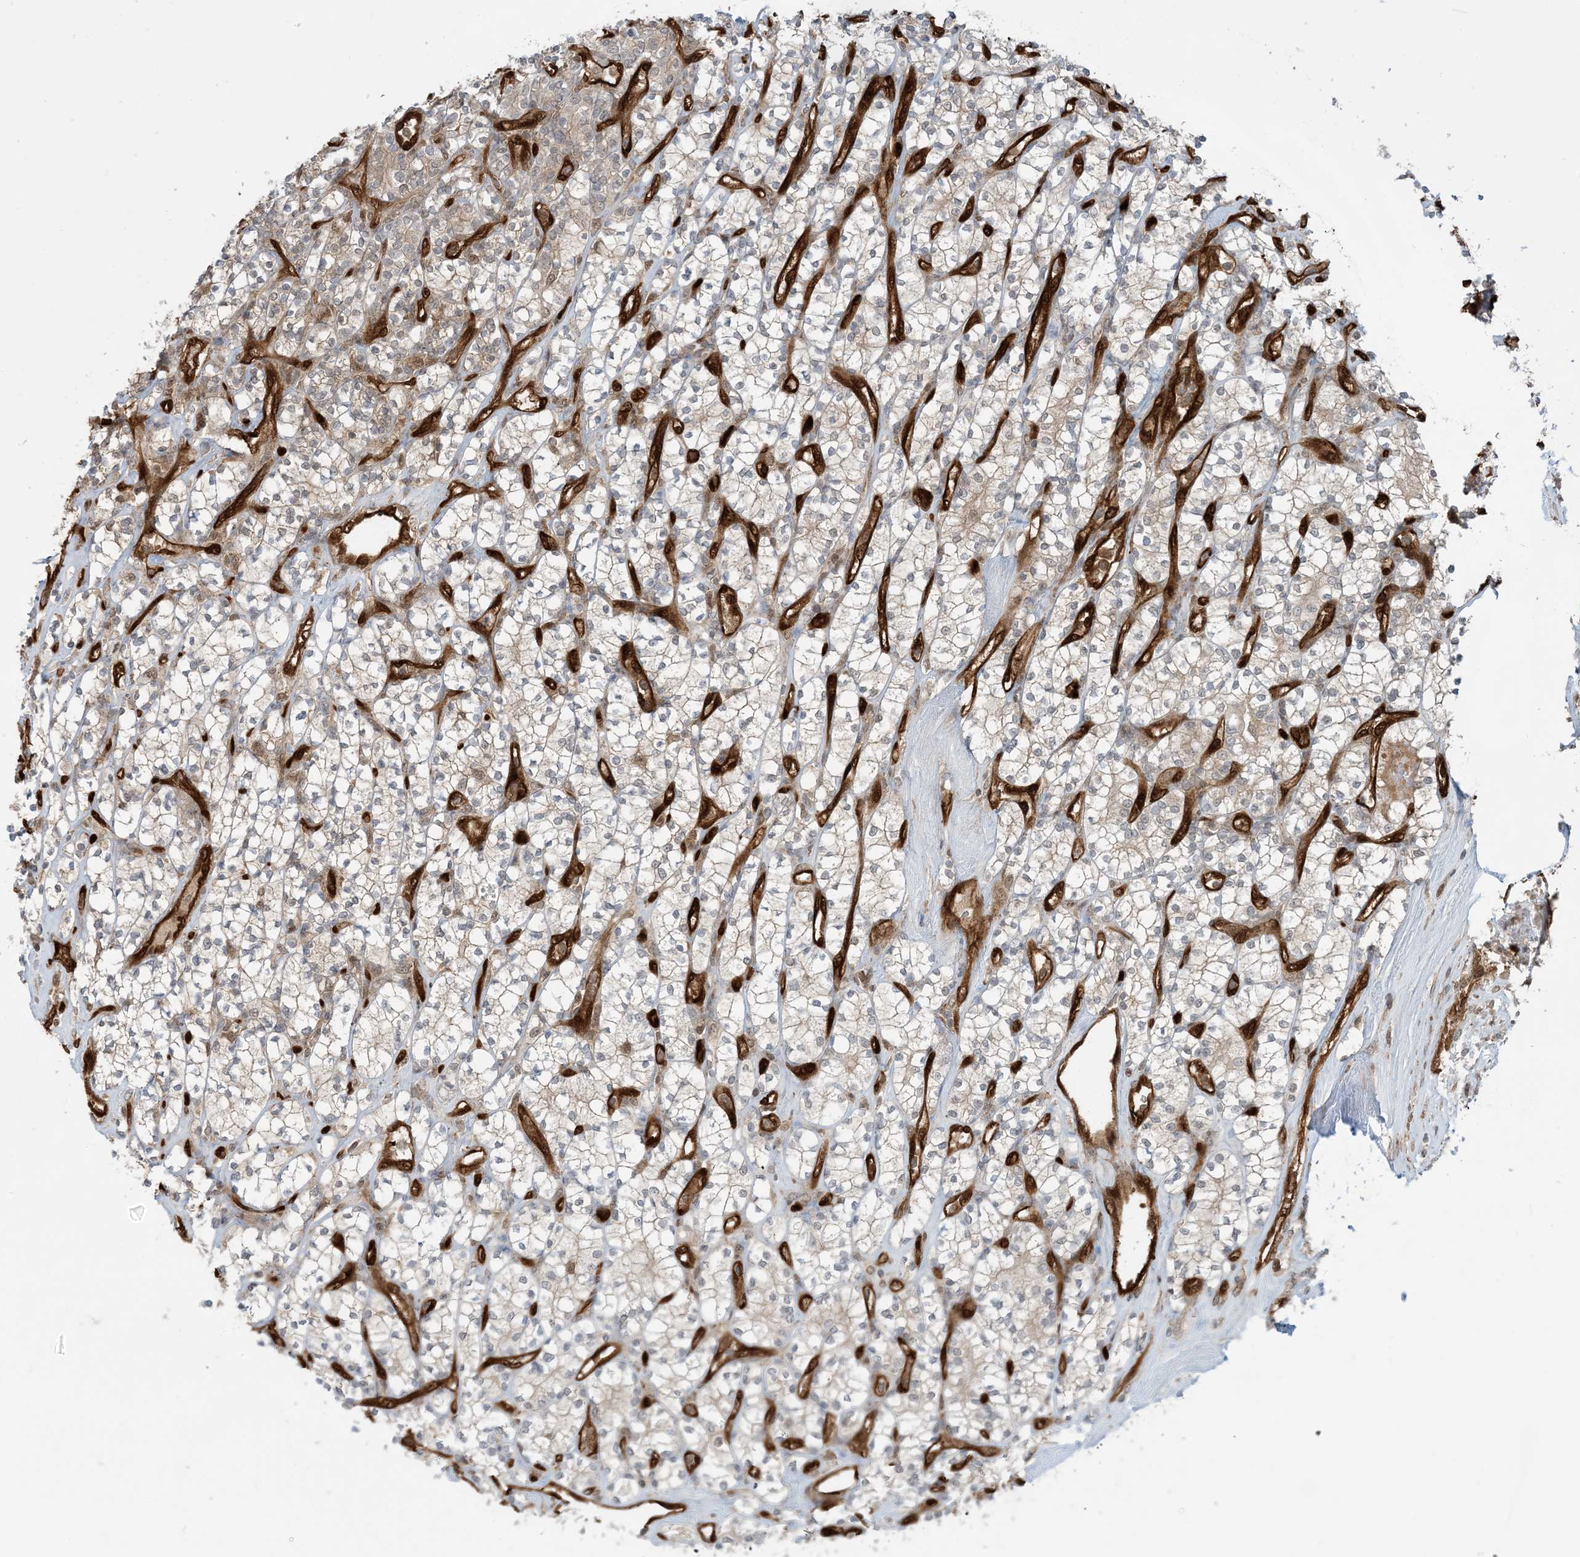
{"staining": {"intensity": "weak", "quantity": "<25%", "location": "cytoplasmic/membranous"}, "tissue": "renal cancer", "cell_type": "Tumor cells", "image_type": "cancer", "snomed": [{"axis": "morphology", "description": "Adenocarcinoma, NOS"}, {"axis": "topography", "description": "Kidney"}], "caption": "IHC micrograph of human adenocarcinoma (renal) stained for a protein (brown), which demonstrates no staining in tumor cells.", "gene": "PPM1F", "patient": {"sex": "male", "age": 77}}